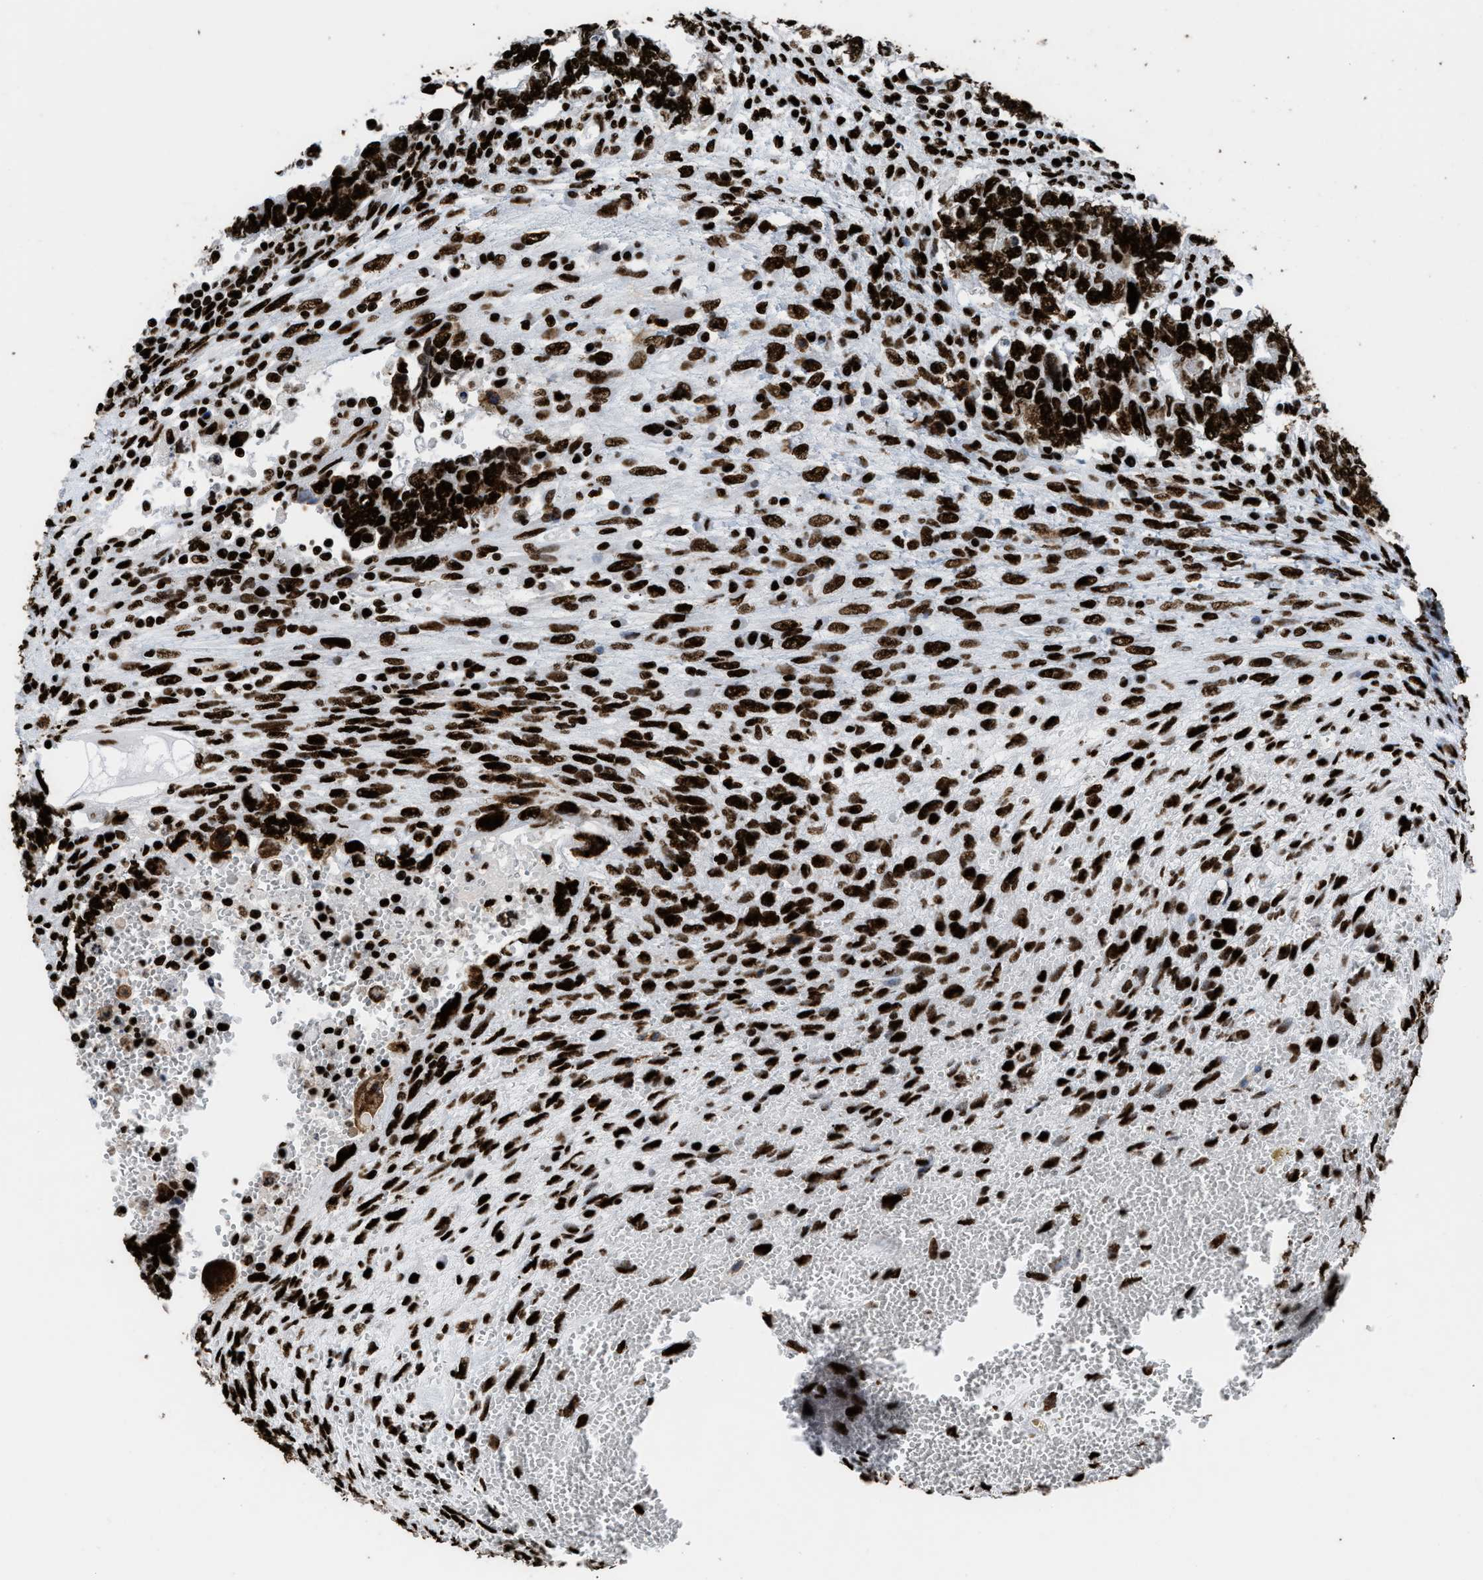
{"staining": {"intensity": "strong", "quantity": ">75%", "location": "nuclear"}, "tissue": "testis cancer", "cell_type": "Tumor cells", "image_type": "cancer", "snomed": [{"axis": "morphology", "description": "Seminoma, NOS"}, {"axis": "morphology", "description": "Carcinoma, Embryonal, NOS"}, {"axis": "topography", "description": "Testis"}], "caption": "An IHC photomicrograph of neoplastic tissue is shown. Protein staining in brown shows strong nuclear positivity in testis seminoma within tumor cells.", "gene": "HNRNPM", "patient": {"sex": "male", "age": 38}}